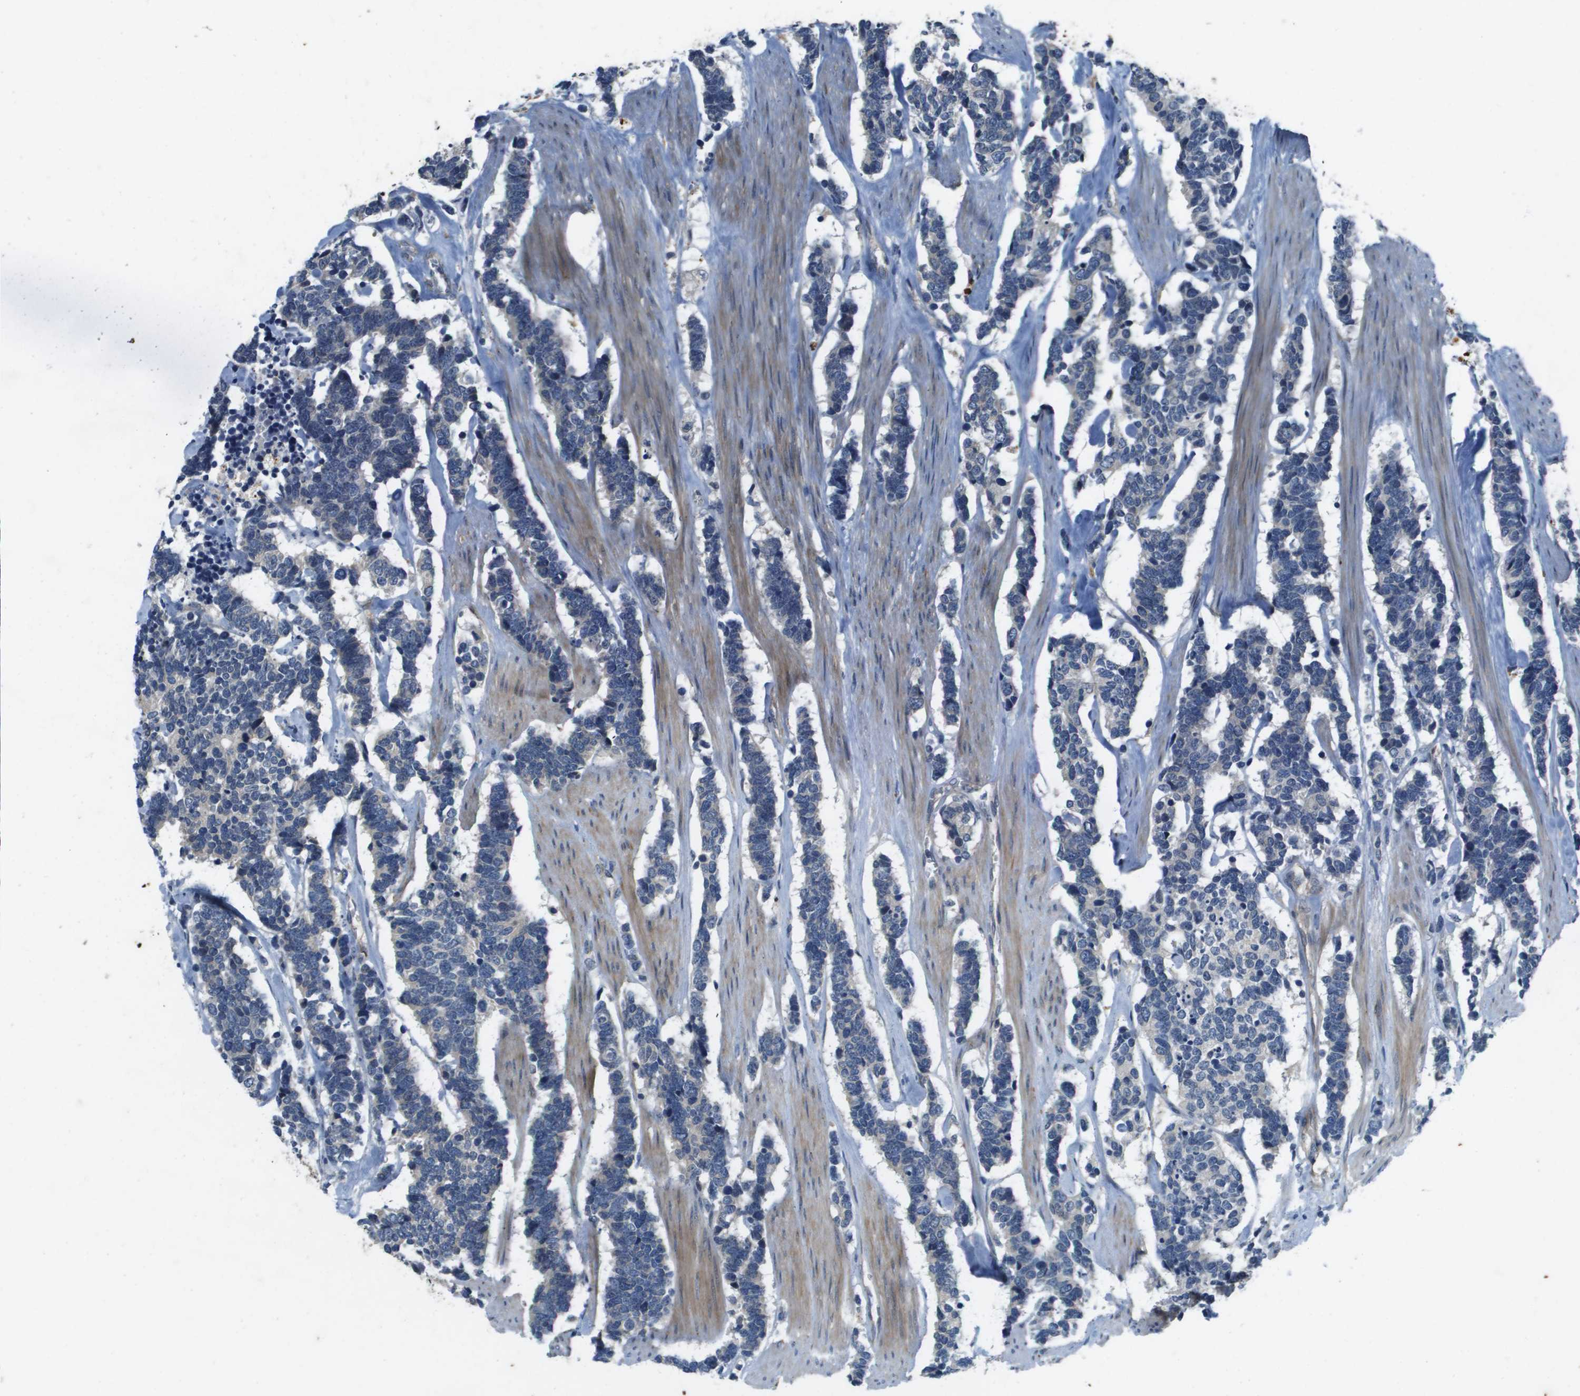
{"staining": {"intensity": "negative", "quantity": "none", "location": "none"}, "tissue": "carcinoid", "cell_type": "Tumor cells", "image_type": "cancer", "snomed": [{"axis": "morphology", "description": "Carcinoma, NOS"}, {"axis": "morphology", "description": "Carcinoid, malignant, NOS"}, {"axis": "topography", "description": "Urinary bladder"}], "caption": "This photomicrograph is of carcinoma stained with immunohistochemistry to label a protein in brown with the nuclei are counter-stained blue. There is no positivity in tumor cells.", "gene": "PGAP3", "patient": {"sex": "male", "age": 57}}